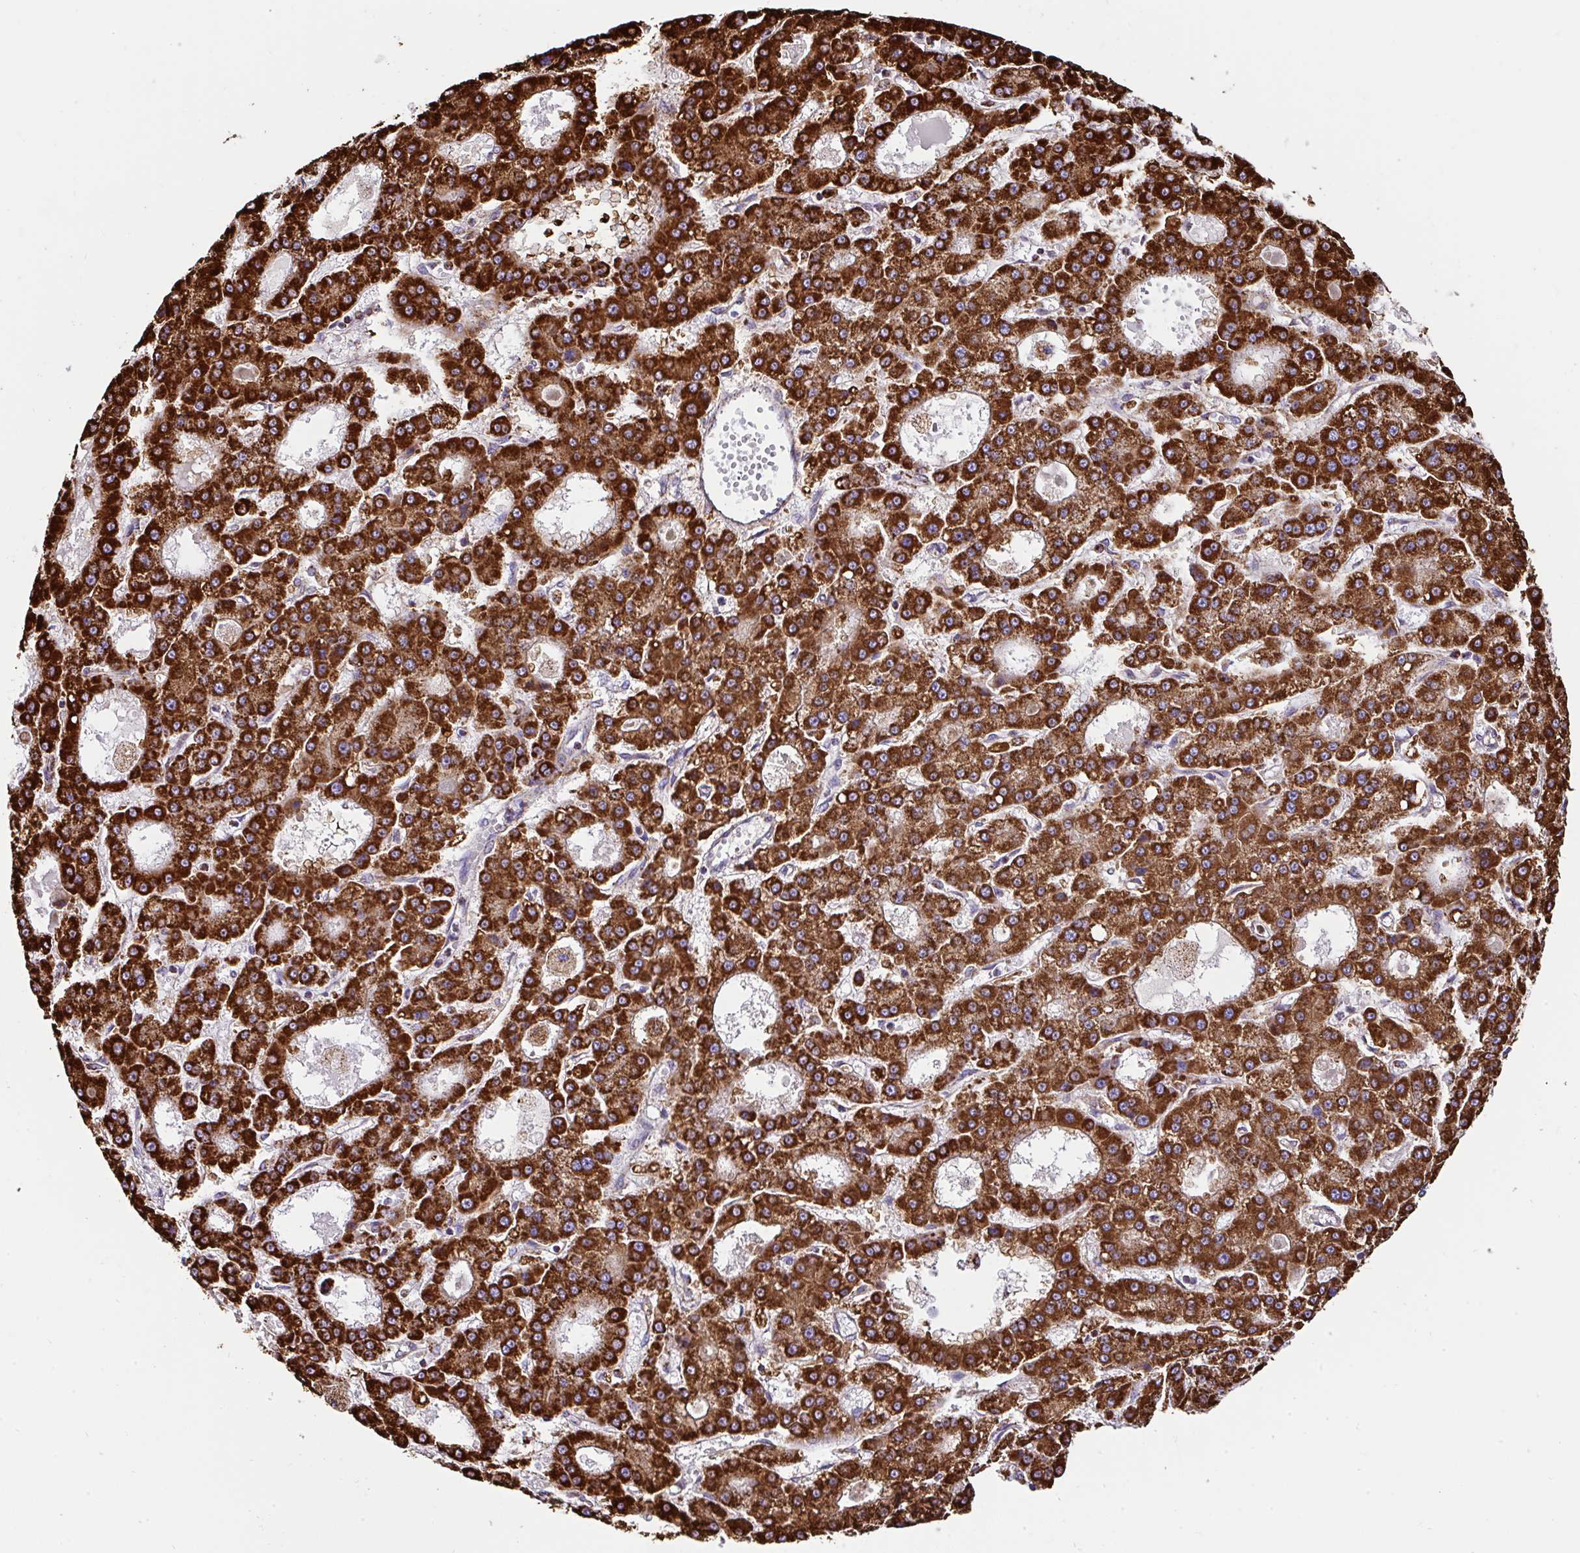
{"staining": {"intensity": "strong", "quantity": ">75%", "location": "cytoplasmic/membranous"}, "tissue": "liver cancer", "cell_type": "Tumor cells", "image_type": "cancer", "snomed": [{"axis": "morphology", "description": "Carcinoma, Hepatocellular, NOS"}, {"axis": "topography", "description": "Liver"}], "caption": "This image demonstrates immunohistochemistry (IHC) staining of liver hepatocellular carcinoma, with high strong cytoplasmic/membranous expression in about >75% of tumor cells.", "gene": "ANKRD33B", "patient": {"sex": "male", "age": 70}}